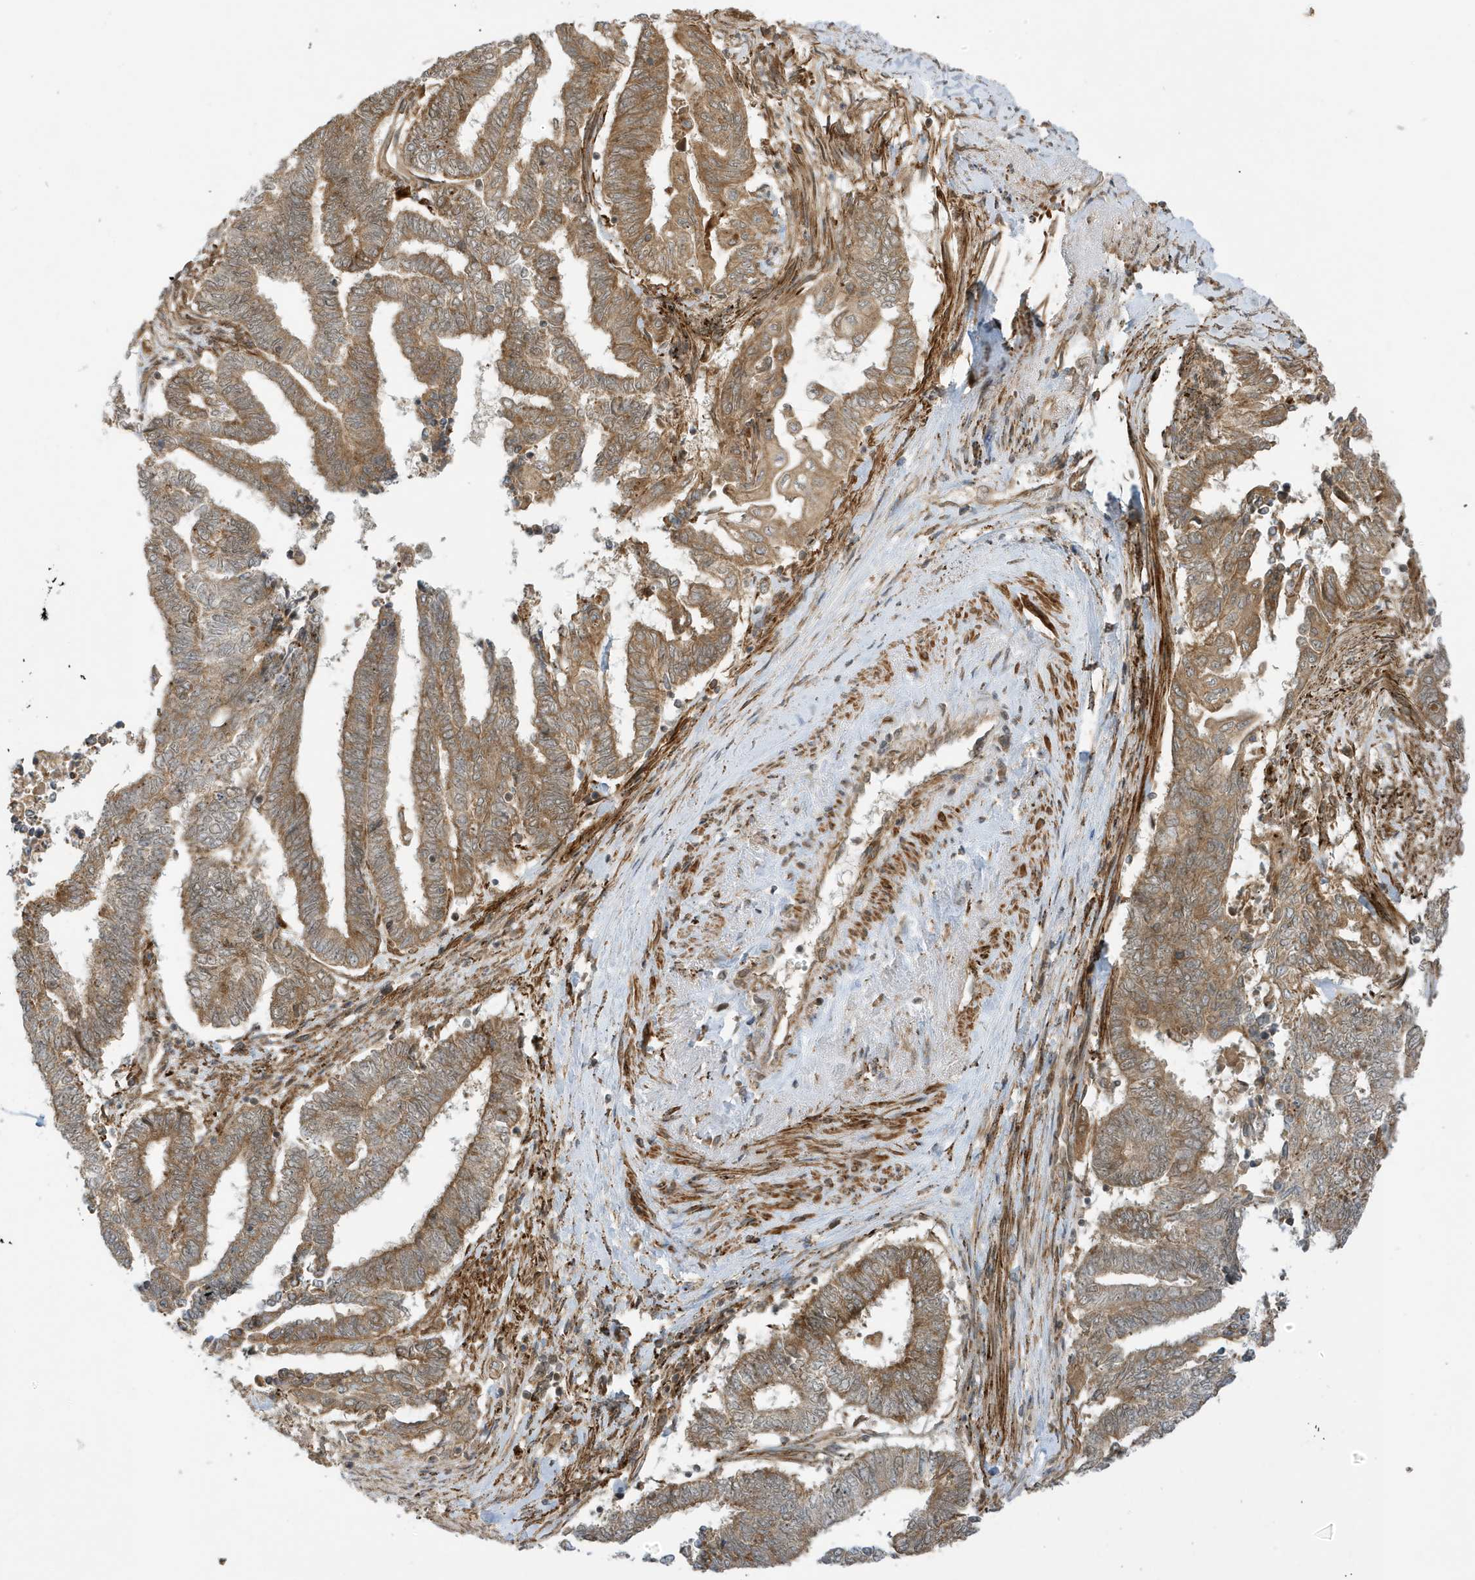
{"staining": {"intensity": "moderate", "quantity": ">75%", "location": "cytoplasmic/membranous"}, "tissue": "endometrial cancer", "cell_type": "Tumor cells", "image_type": "cancer", "snomed": [{"axis": "morphology", "description": "Adenocarcinoma, NOS"}, {"axis": "topography", "description": "Uterus"}, {"axis": "topography", "description": "Endometrium"}], "caption": "Immunohistochemistry (IHC) of human adenocarcinoma (endometrial) reveals medium levels of moderate cytoplasmic/membranous staining in approximately >75% of tumor cells. (Stains: DAB in brown, nuclei in blue, Microscopy: brightfield microscopy at high magnification).", "gene": "DHX36", "patient": {"sex": "female", "age": 70}}